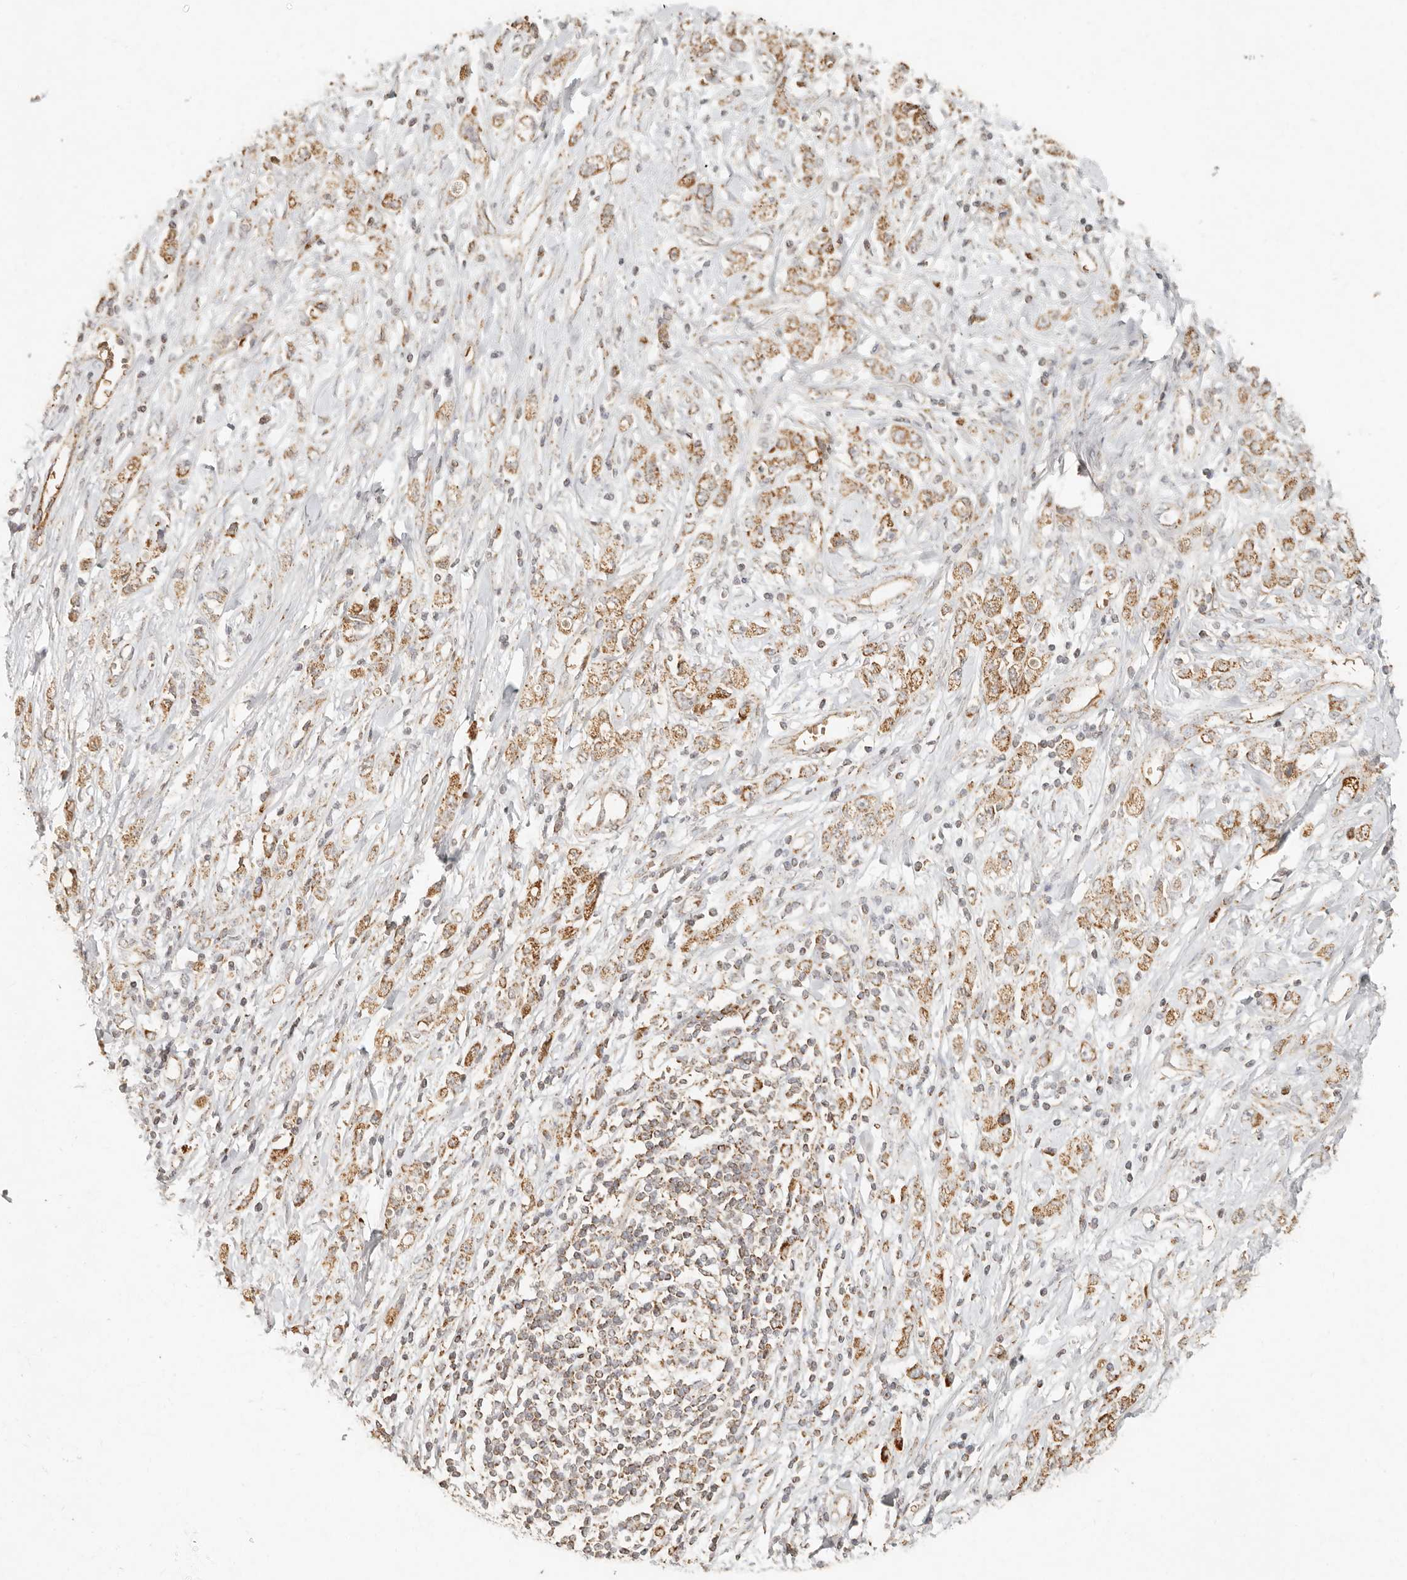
{"staining": {"intensity": "moderate", "quantity": ">75%", "location": "cytoplasmic/membranous"}, "tissue": "stomach cancer", "cell_type": "Tumor cells", "image_type": "cancer", "snomed": [{"axis": "morphology", "description": "Adenocarcinoma, NOS"}, {"axis": "topography", "description": "Stomach"}], "caption": "A photomicrograph of stomach cancer (adenocarcinoma) stained for a protein displays moderate cytoplasmic/membranous brown staining in tumor cells.", "gene": "MRPL55", "patient": {"sex": "female", "age": 76}}